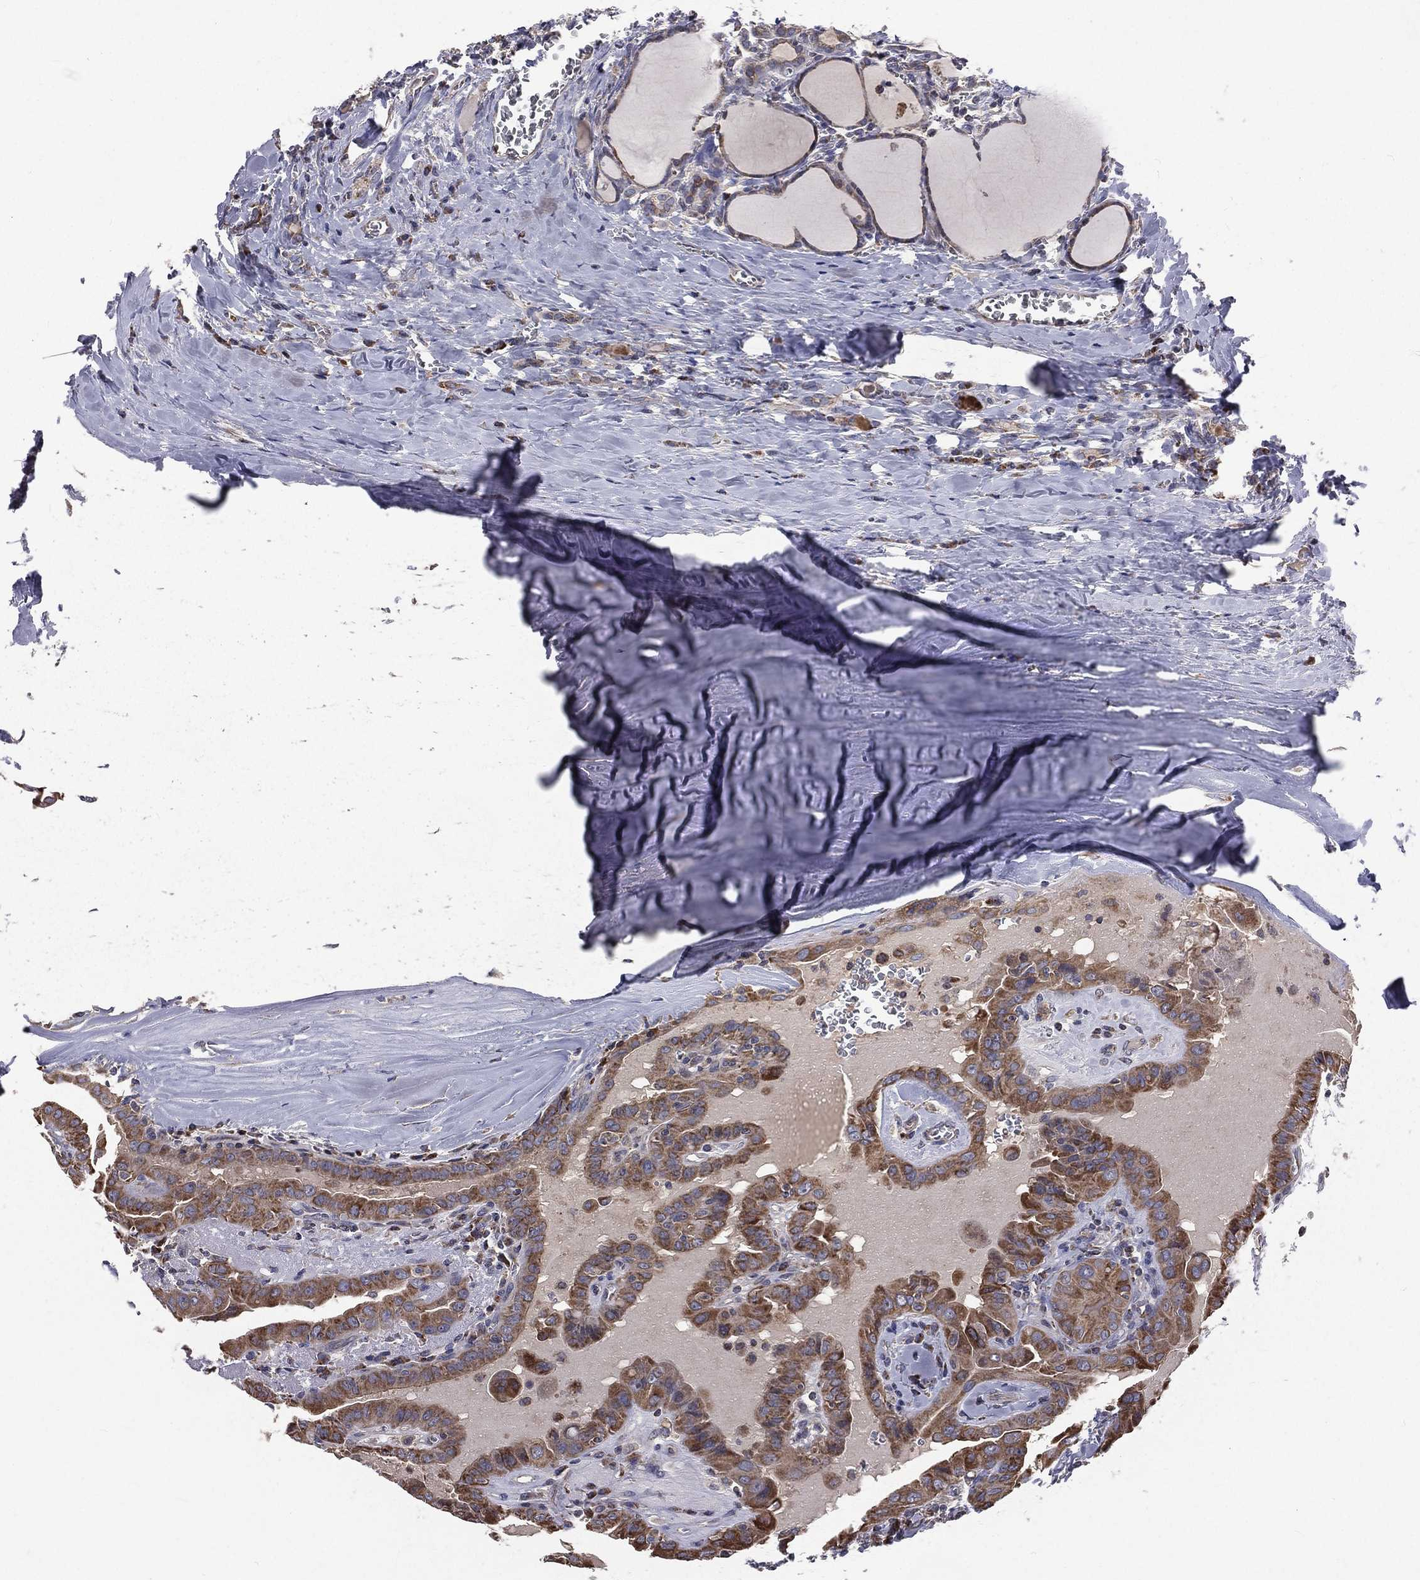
{"staining": {"intensity": "strong", "quantity": ">75%", "location": "cytoplasmic/membranous"}, "tissue": "thyroid cancer", "cell_type": "Tumor cells", "image_type": "cancer", "snomed": [{"axis": "morphology", "description": "Papillary adenocarcinoma, NOS"}, {"axis": "topography", "description": "Thyroid gland"}], "caption": "Papillary adenocarcinoma (thyroid) was stained to show a protein in brown. There is high levels of strong cytoplasmic/membranous expression in approximately >75% of tumor cells.", "gene": "GPD1", "patient": {"sex": "female", "age": 37}}